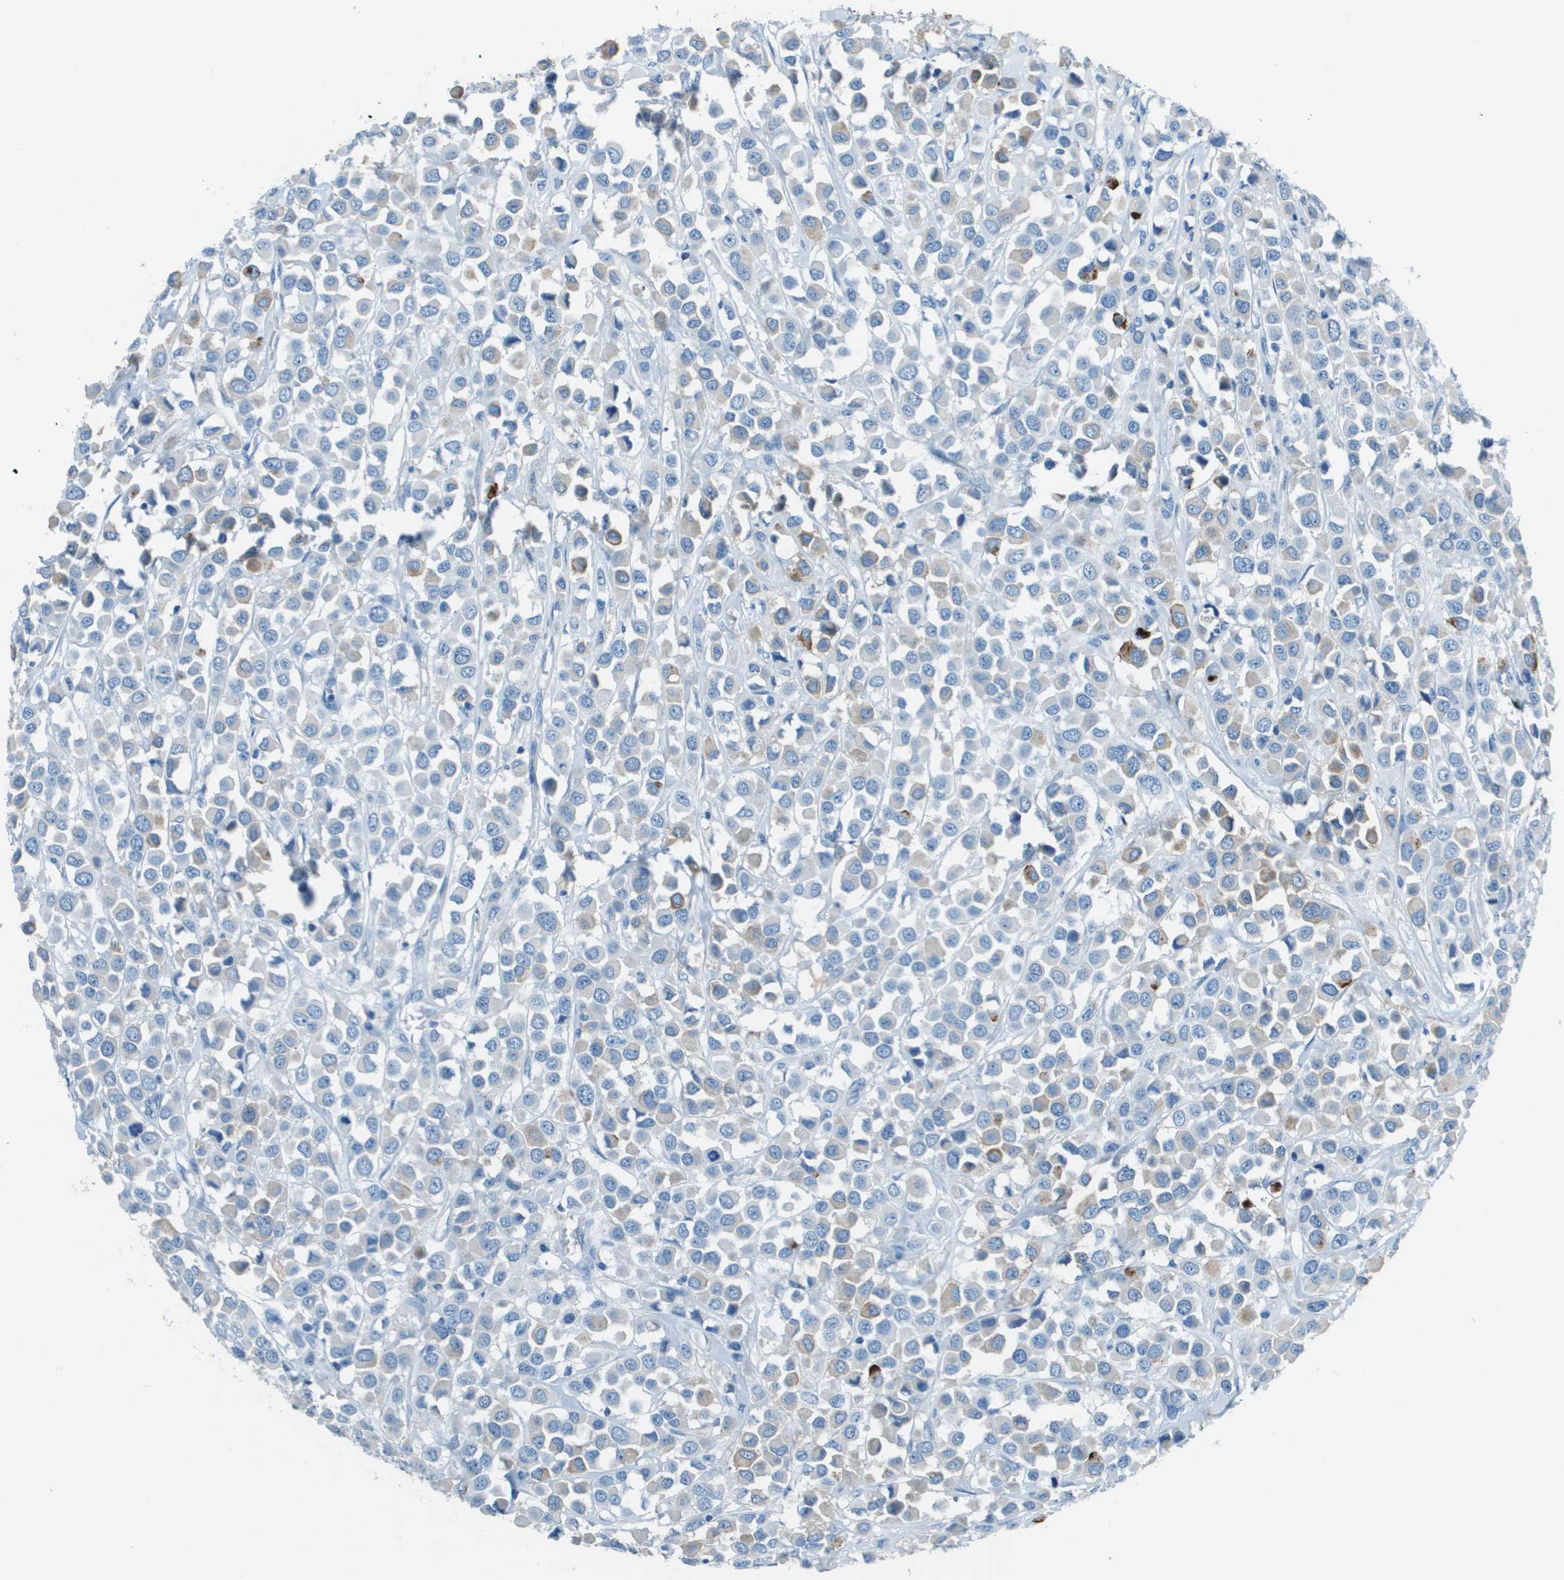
{"staining": {"intensity": "moderate", "quantity": "<25%", "location": "cytoplasmic/membranous"}, "tissue": "breast cancer", "cell_type": "Tumor cells", "image_type": "cancer", "snomed": [{"axis": "morphology", "description": "Duct carcinoma"}, {"axis": "topography", "description": "Breast"}], "caption": "A histopathology image showing moderate cytoplasmic/membranous staining in approximately <25% of tumor cells in breast intraductal carcinoma, as visualized by brown immunohistochemical staining.", "gene": "SLC16A10", "patient": {"sex": "female", "age": 61}}